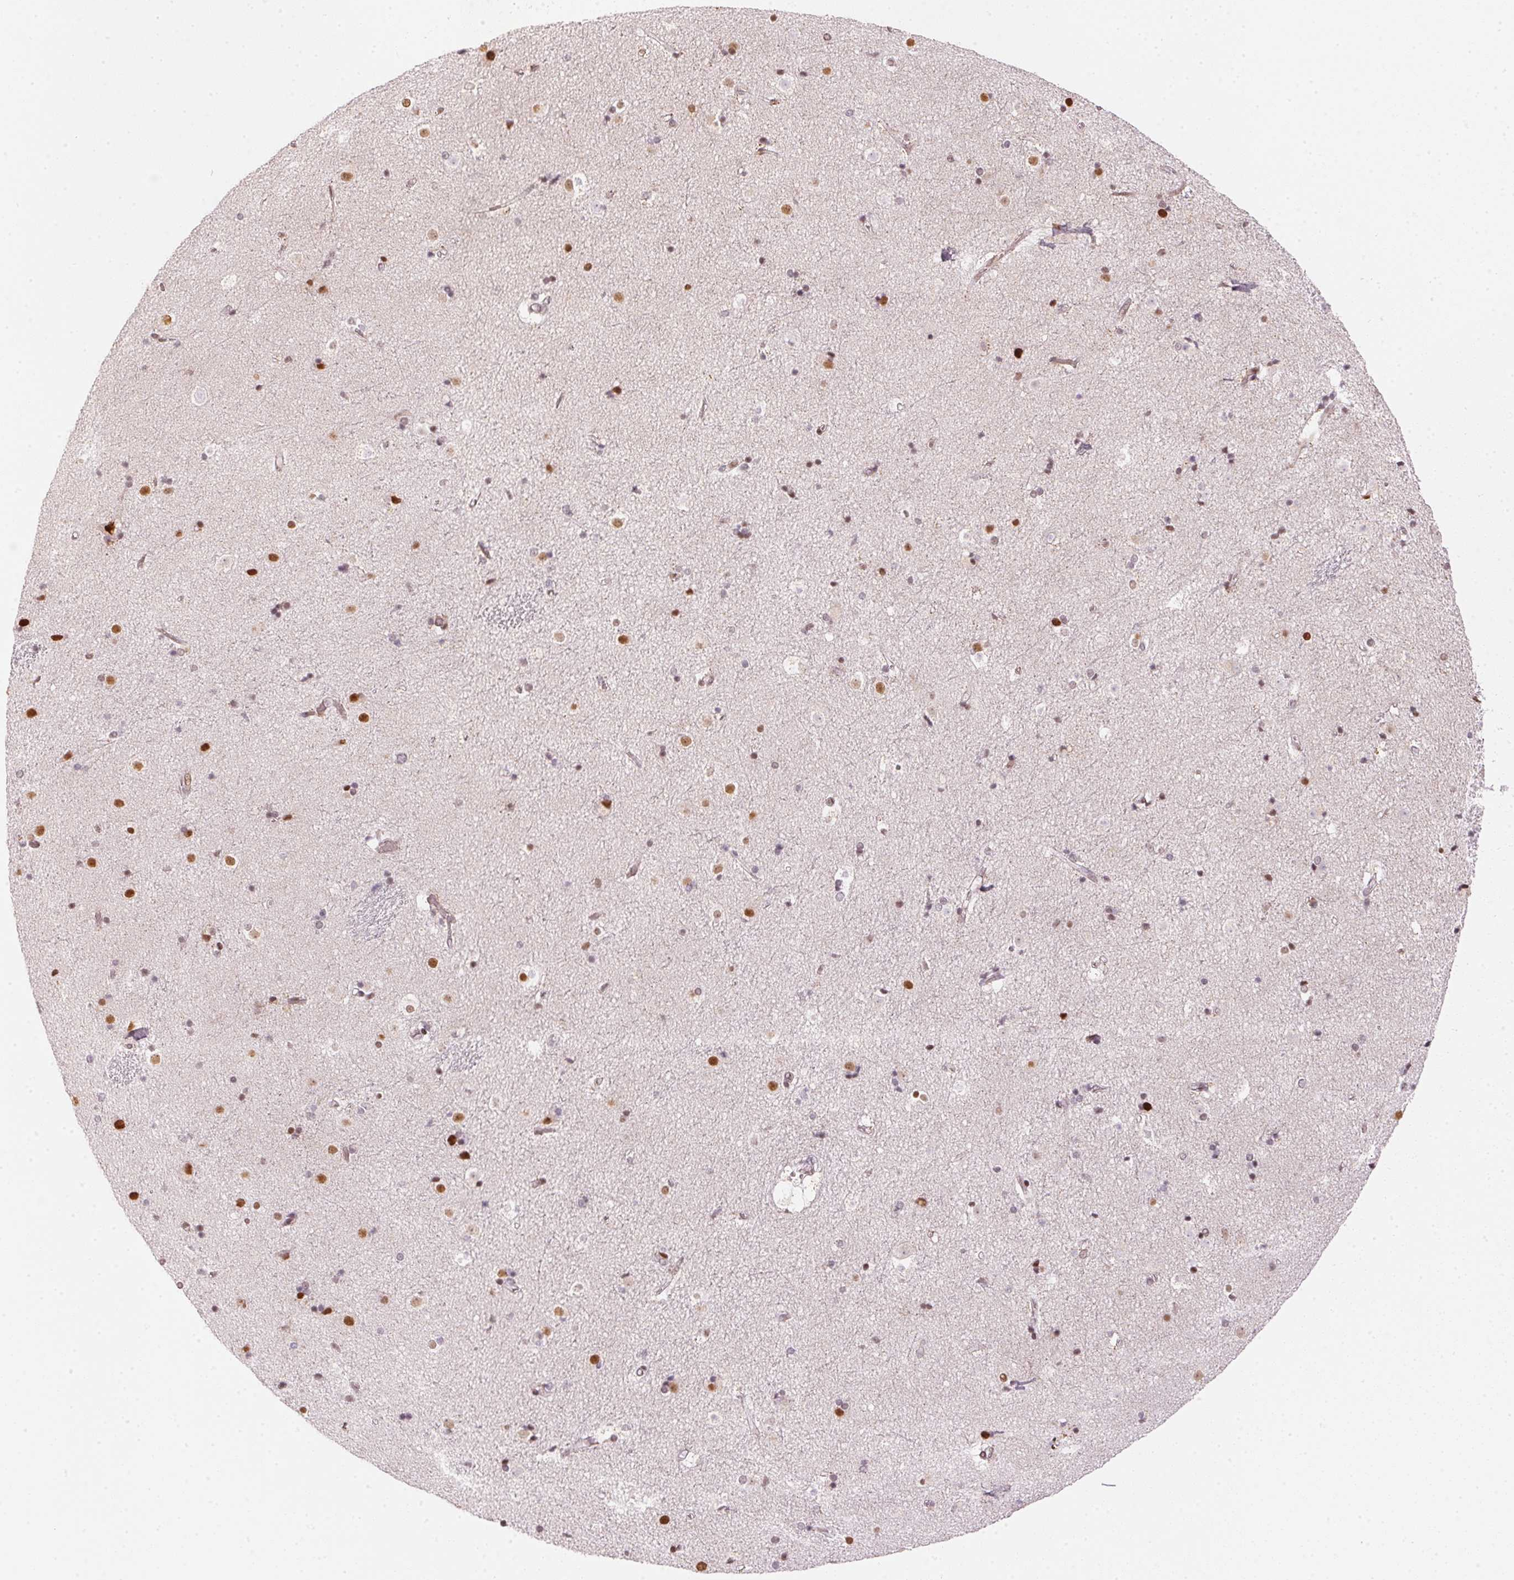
{"staining": {"intensity": "moderate", "quantity": "25%-75%", "location": "nuclear"}, "tissue": "caudate", "cell_type": "Glial cells", "image_type": "normal", "snomed": [{"axis": "morphology", "description": "Normal tissue, NOS"}, {"axis": "topography", "description": "Lateral ventricle wall"}], "caption": "A histopathology image of human caudate stained for a protein reveals moderate nuclear brown staining in glial cells. Nuclei are stained in blue.", "gene": "KAT6A", "patient": {"sex": "female", "age": 71}}